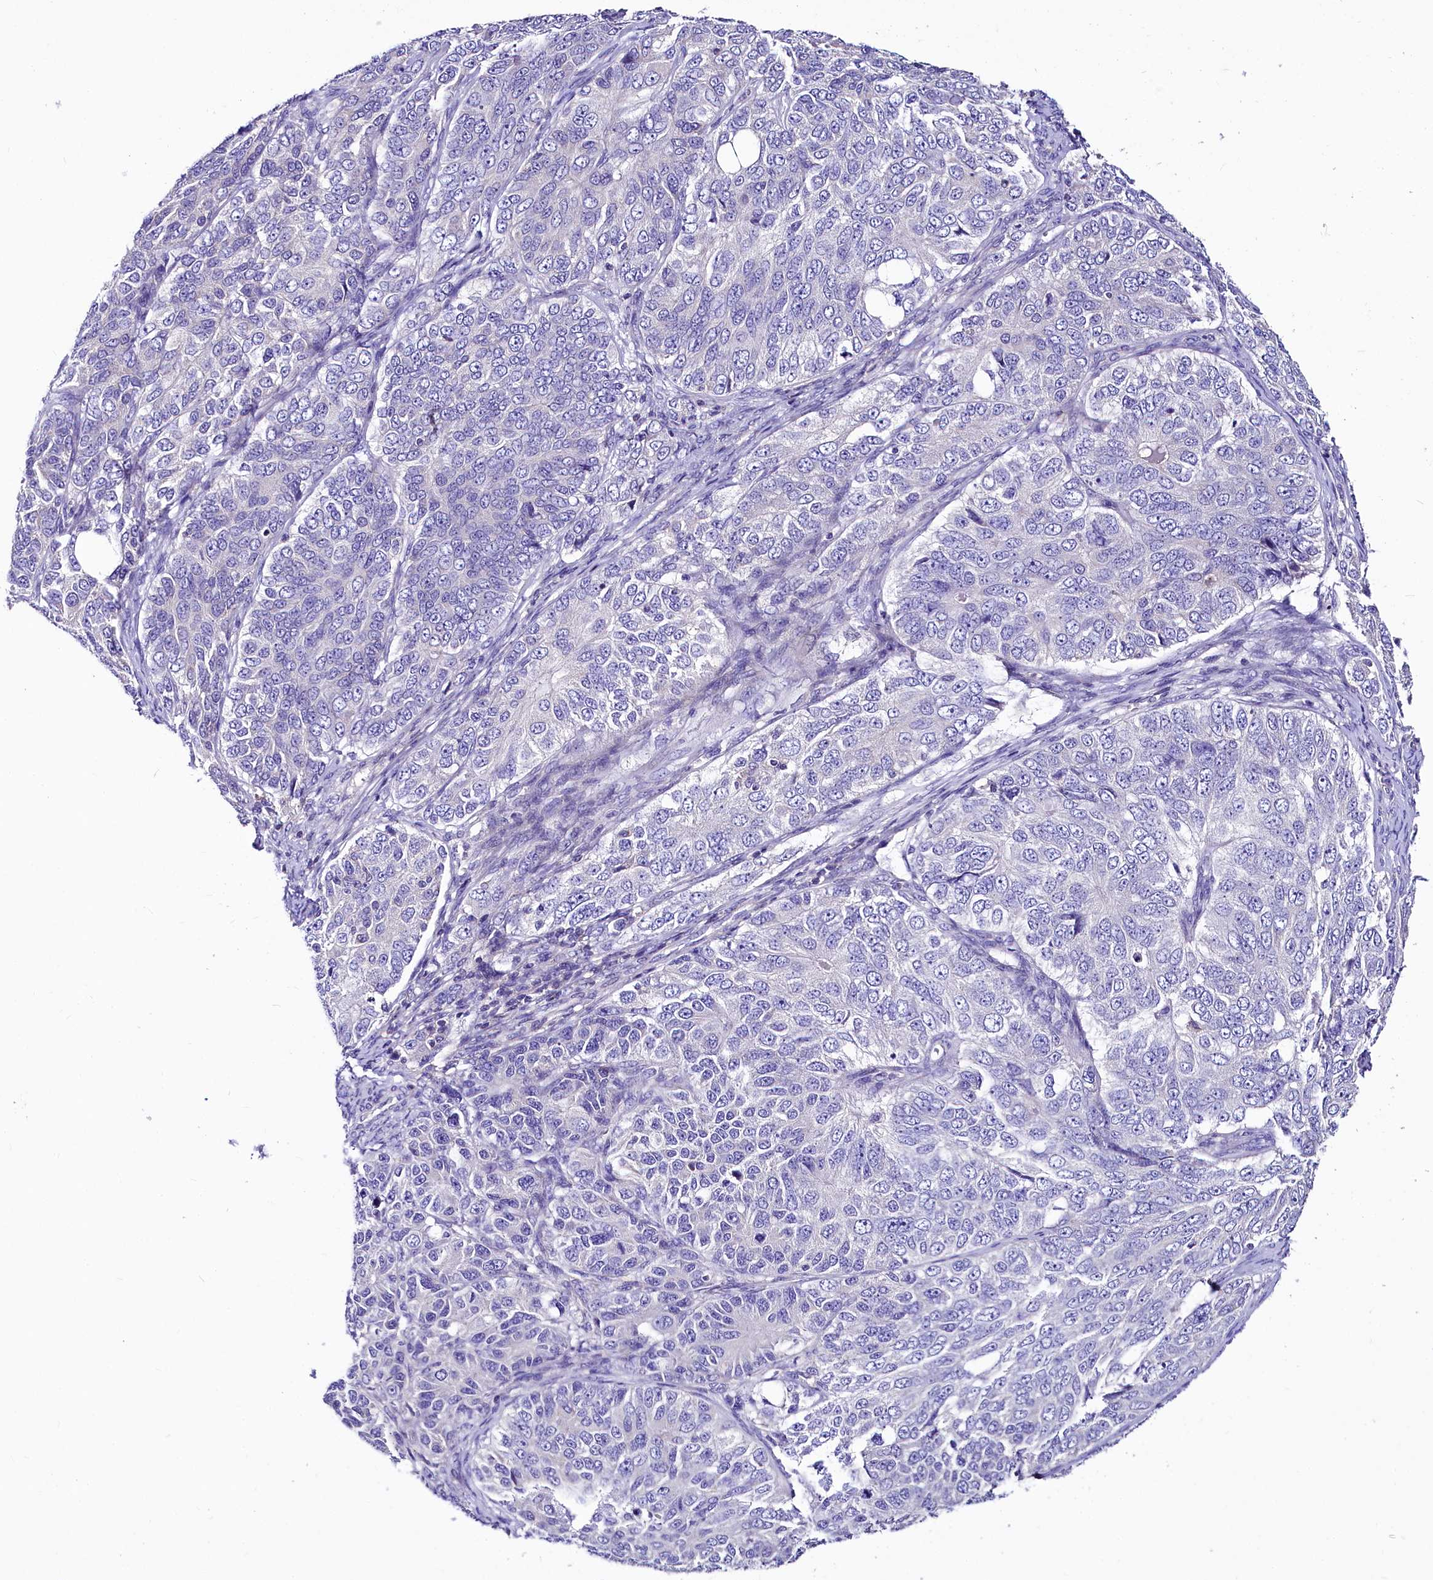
{"staining": {"intensity": "negative", "quantity": "none", "location": "none"}, "tissue": "ovarian cancer", "cell_type": "Tumor cells", "image_type": "cancer", "snomed": [{"axis": "morphology", "description": "Carcinoma, endometroid"}, {"axis": "topography", "description": "Ovary"}], "caption": "An immunohistochemistry photomicrograph of ovarian cancer (endometroid carcinoma) is shown. There is no staining in tumor cells of ovarian cancer (endometroid carcinoma).", "gene": "ABHD5", "patient": {"sex": "female", "age": 51}}